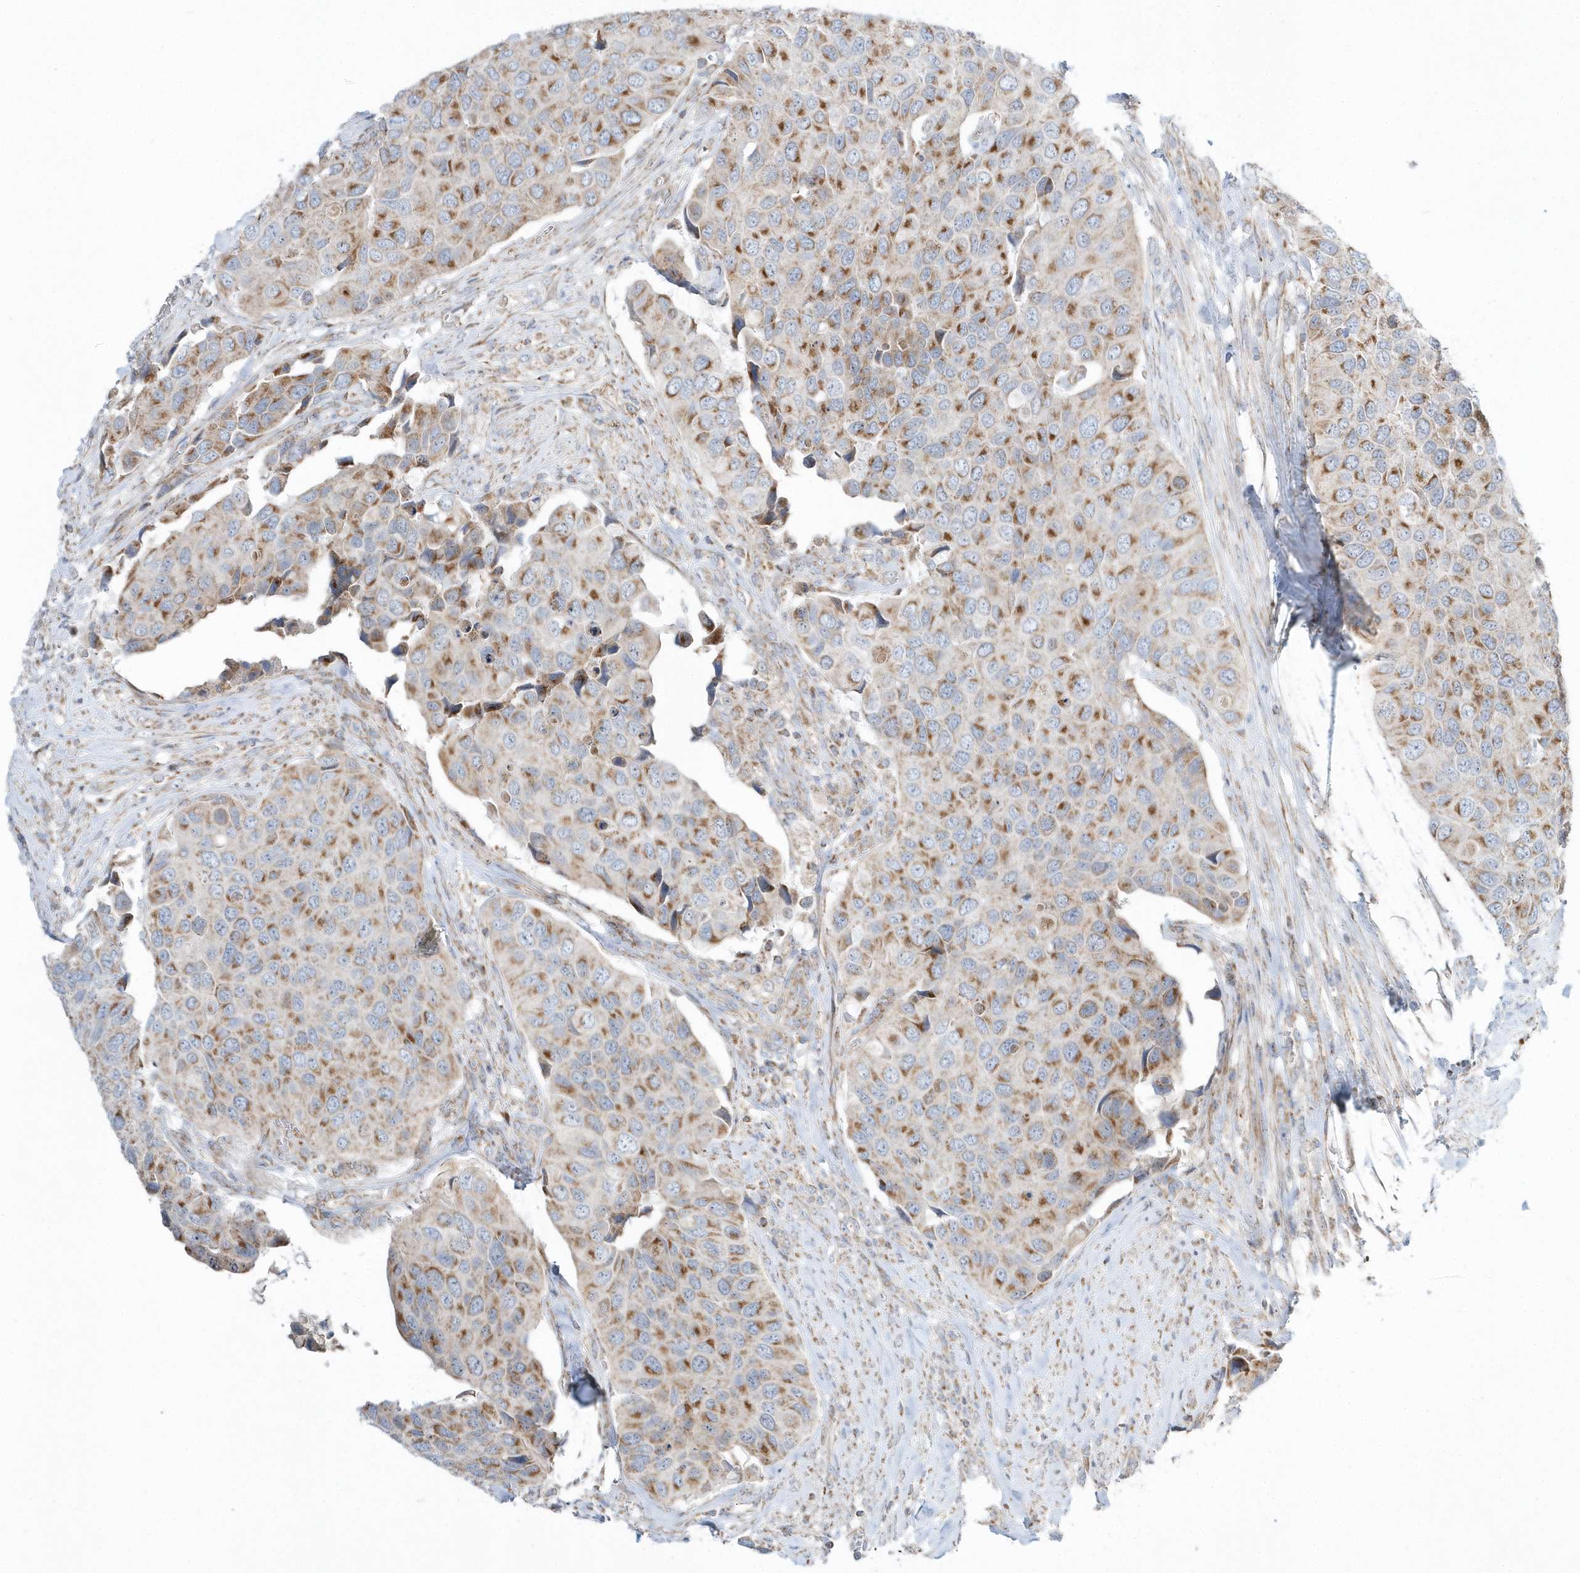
{"staining": {"intensity": "moderate", "quantity": ">75%", "location": "cytoplasmic/membranous"}, "tissue": "urothelial cancer", "cell_type": "Tumor cells", "image_type": "cancer", "snomed": [{"axis": "morphology", "description": "Urothelial carcinoma, High grade"}, {"axis": "topography", "description": "Urinary bladder"}], "caption": "Immunohistochemistry histopathology image of neoplastic tissue: urothelial carcinoma (high-grade) stained using immunohistochemistry exhibits medium levels of moderate protein expression localized specifically in the cytoplasmic/membranous of tumor cells, appearing as a cytoplasmic/membranous brown color.", "gene": "OPA1", "patient": {"sex": "male", "age": 74}}